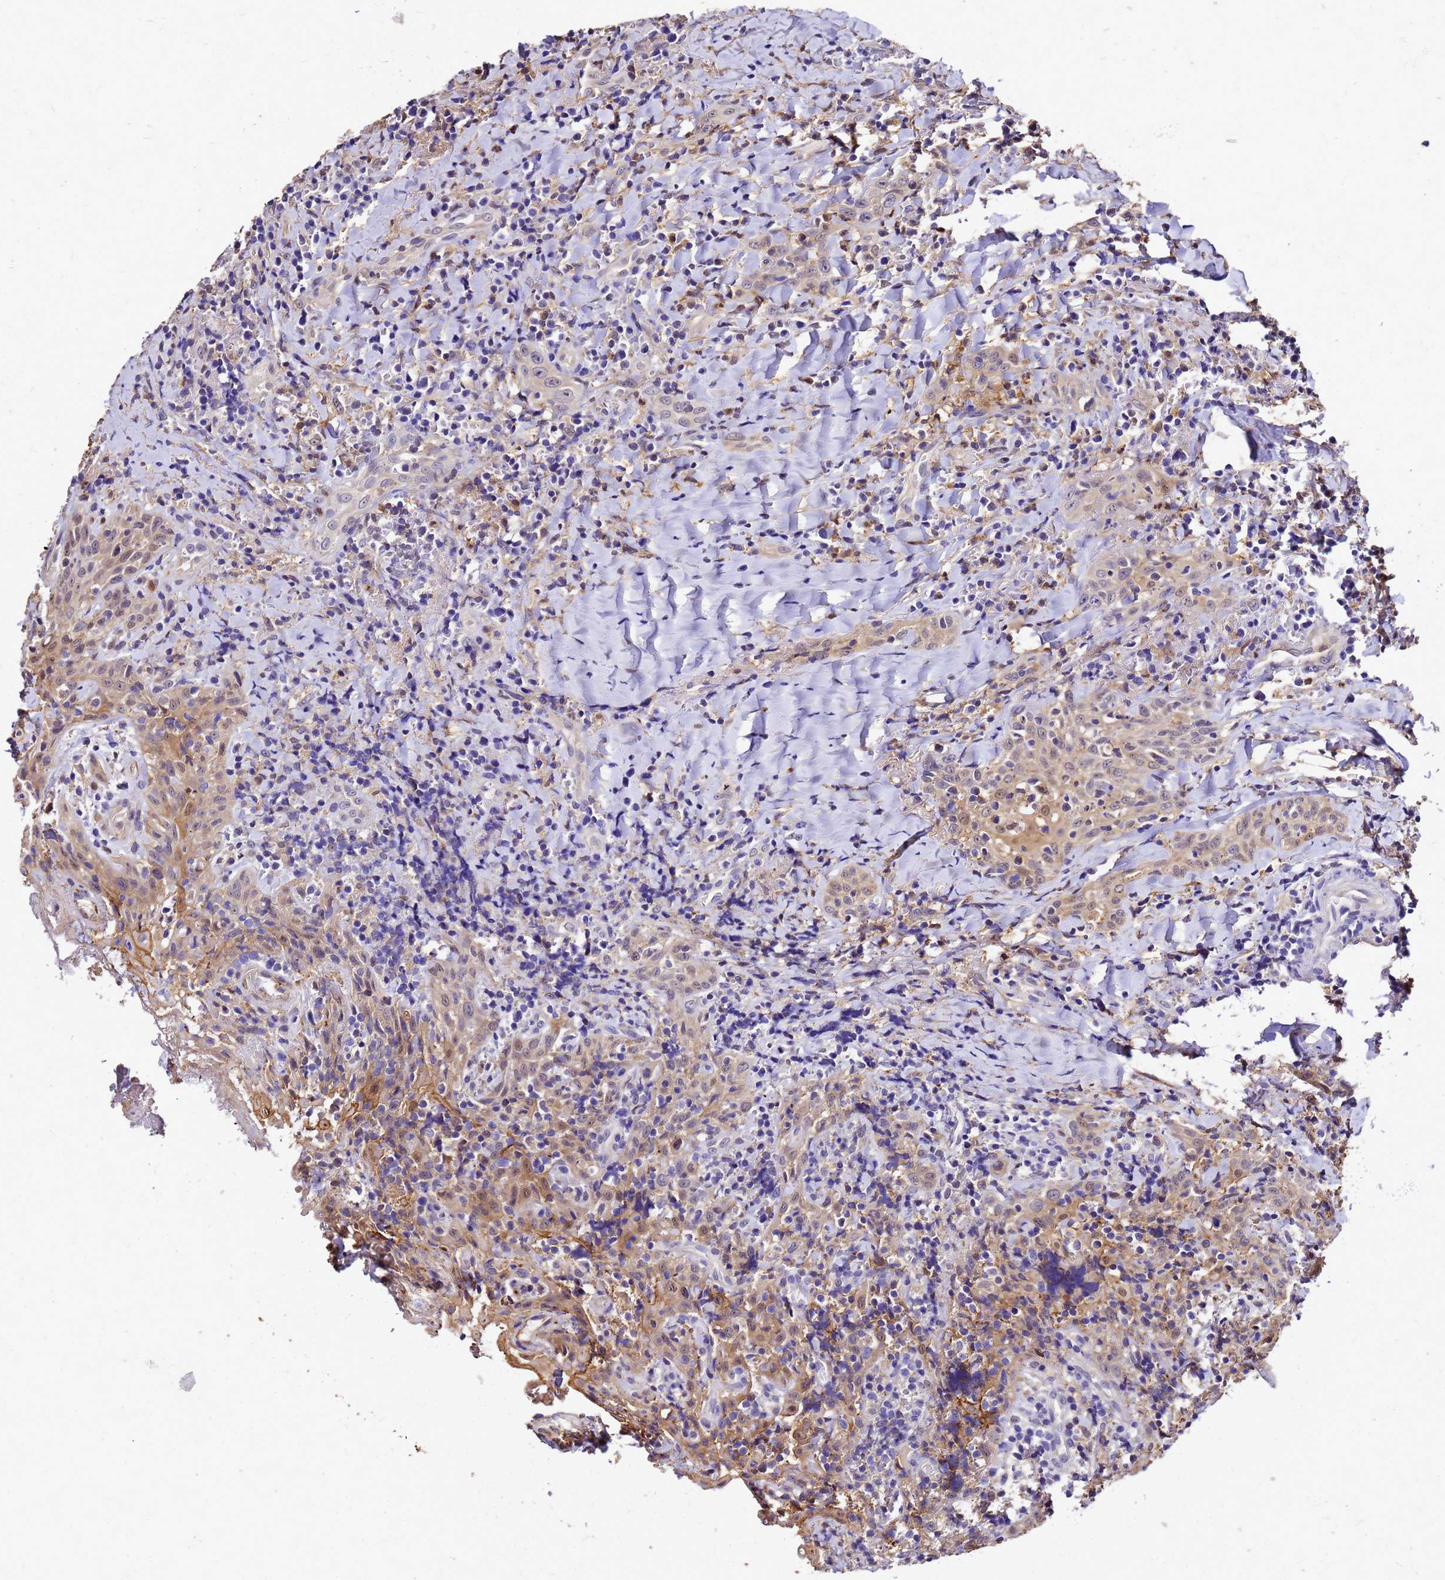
{"staining": {"intensity": "weak", "quantity": "25%-75%", "location": "cytoplasmic/membranous"}, "tissue": "head and neck cancer", "cell_type": "Tumor cells", "image_type": "cancer", "snomed": [{"axis": "morphology", "description": "Squamous cell carcinoma, NOS"}, {"axis": "topography", "description": "Head-Neck"}], "caption": "Head and neck cancer stained for a protein displays weak cytoplasmic/membranous positivity in tumor cells. Using DAB (brown) and hematoxylin (blue) stains, captured at high magnification using brightfield microscopy.", "gene": "S100A11", "patient": {"sex": "female", "age": 70}}